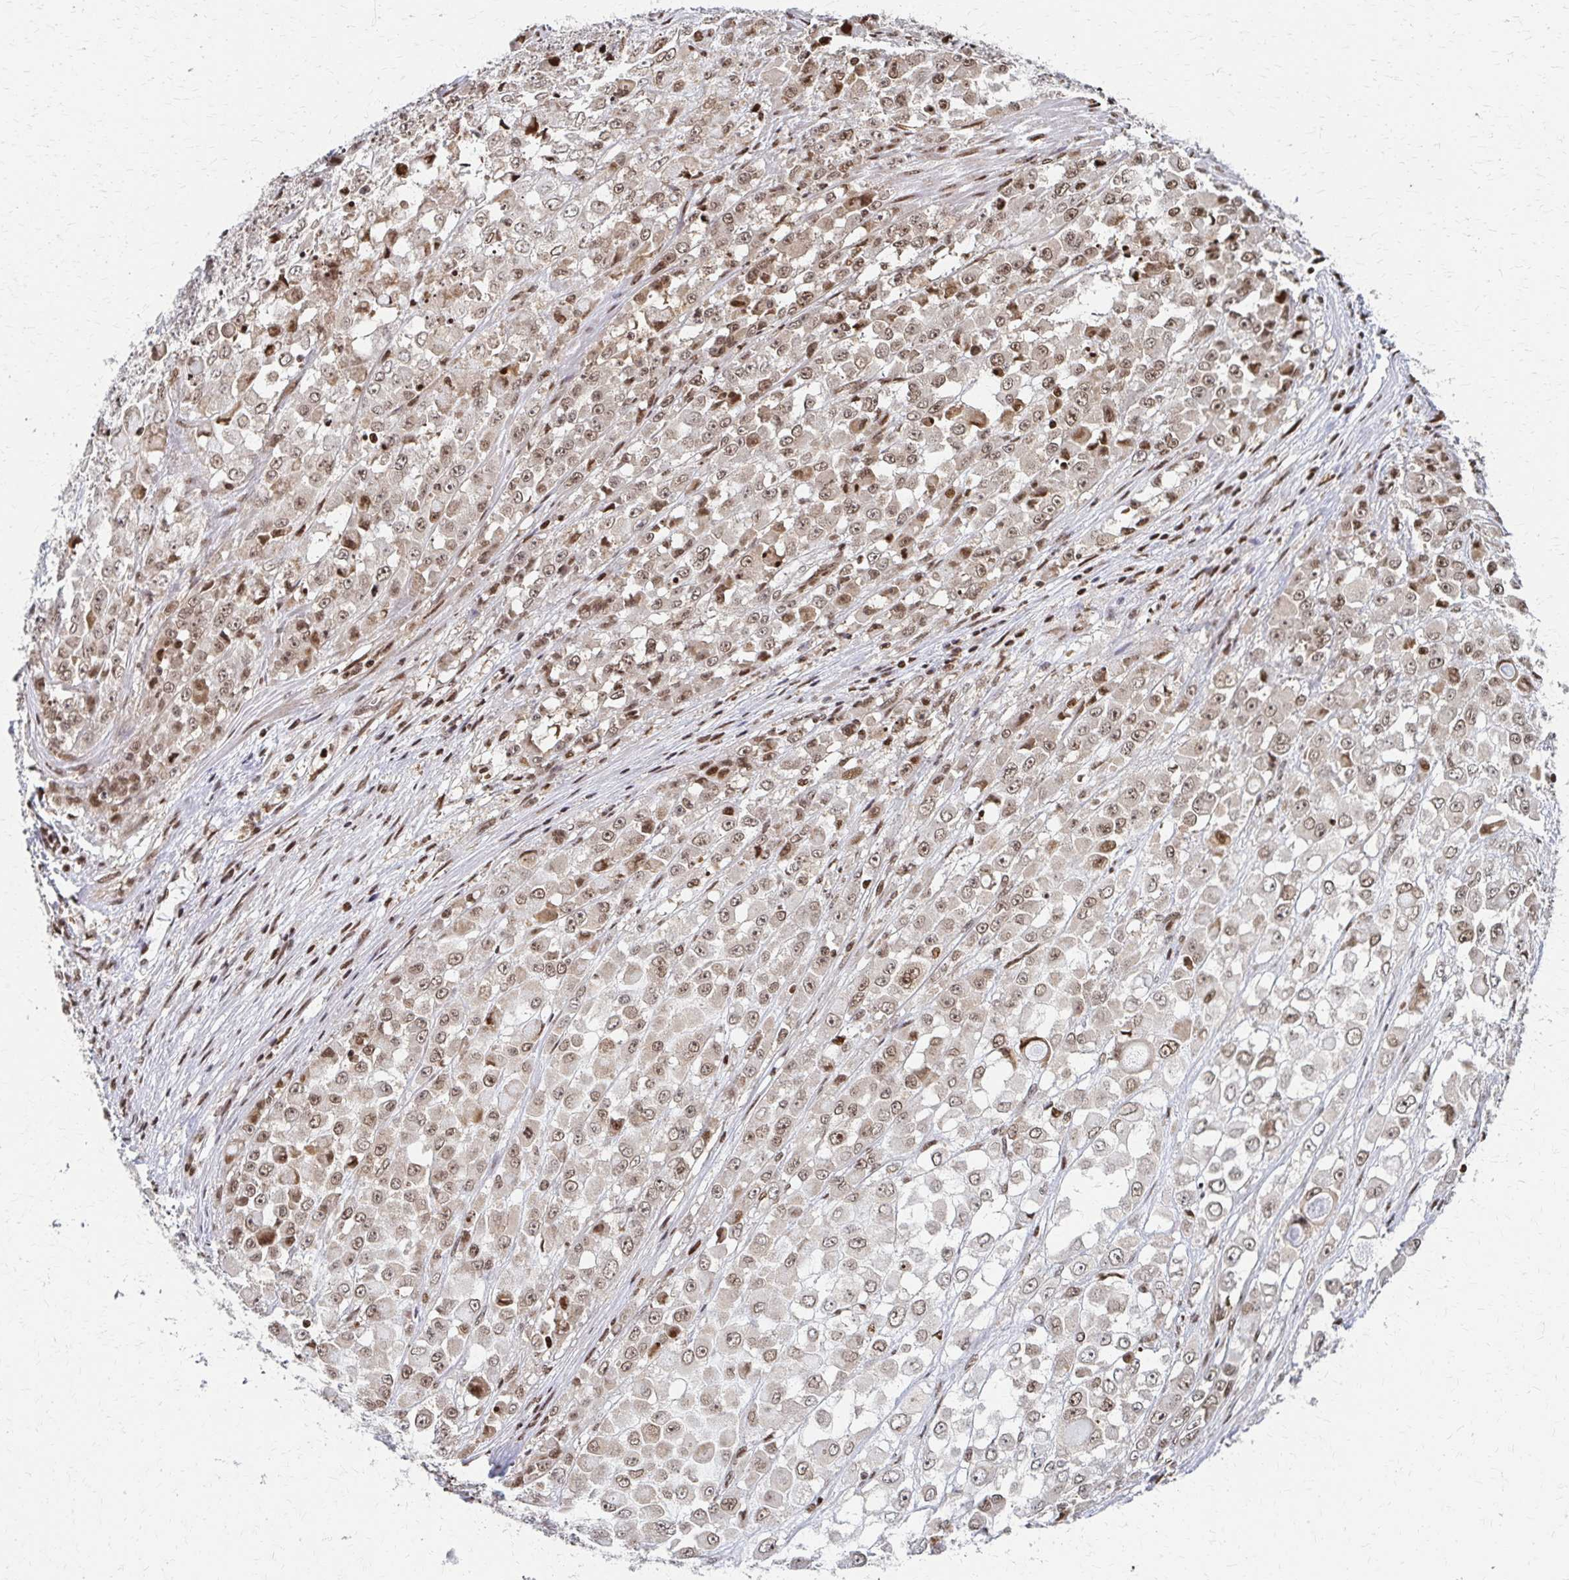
{"staining": {"intensity": "weak", "quantity": "25%-75%", "location": "nuclear"}, "tissue": "stomach cancer", "cell_type": "Tumor cells", "image_type": "cancer", "snomed": [{"axis": "morphology", "description": "Adenocarcinoma, NOS"}, {"axis": "topography", "description": "Stomach"}], "caption": "A micrograph of stomach adenocarcinoma stained for a protein exhibits weak nuclear brown staining in tumor cells. Nuclei are stained in blue.", "gene": "PSMD7", "patient": {"sex": "female", "age": 76}}